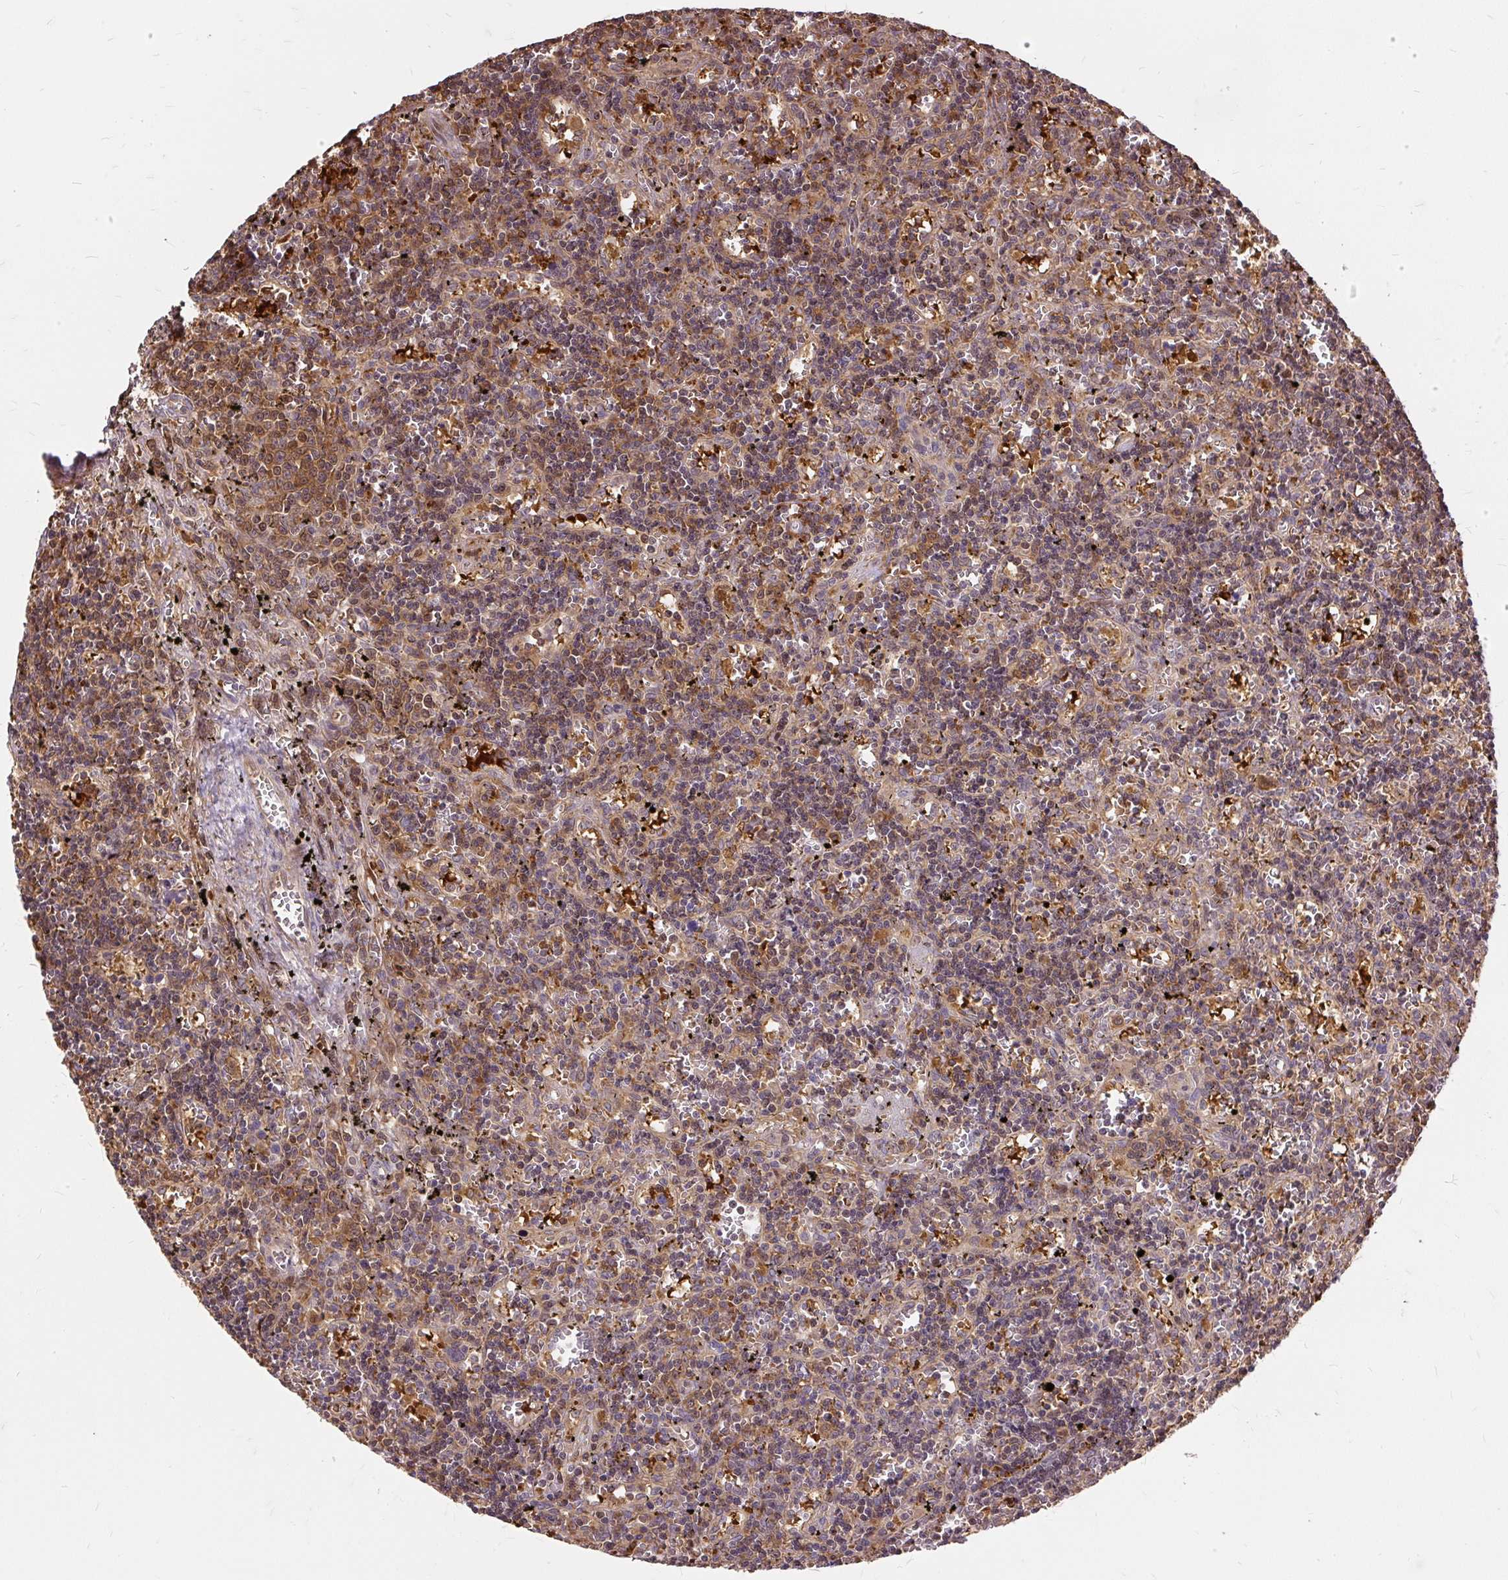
{"staining": {"intensity": "moderate", "quantity": "<25%", "location": "cytoplasmic/membranous"}, "tissue": "lymphoma", "cell_type": "Tumor cells", "image_type": "cancer", "snomed": [{"axis": "morphology", "description": "Malignant lymphoma, non-Hodgkin's type, Low grade"}, {"axis": "topography", "description": "Spleen"}], "caption": "Human low-grade malignant lymphoma, non-Hodgkin's type stained for a protein (brown) exhibits moderate cytoplasmic/membranous positive positivity in approximately <25% of tumor cells.", "gene": "AP5S1", "patient": {"sex": "male", "age": 60}}